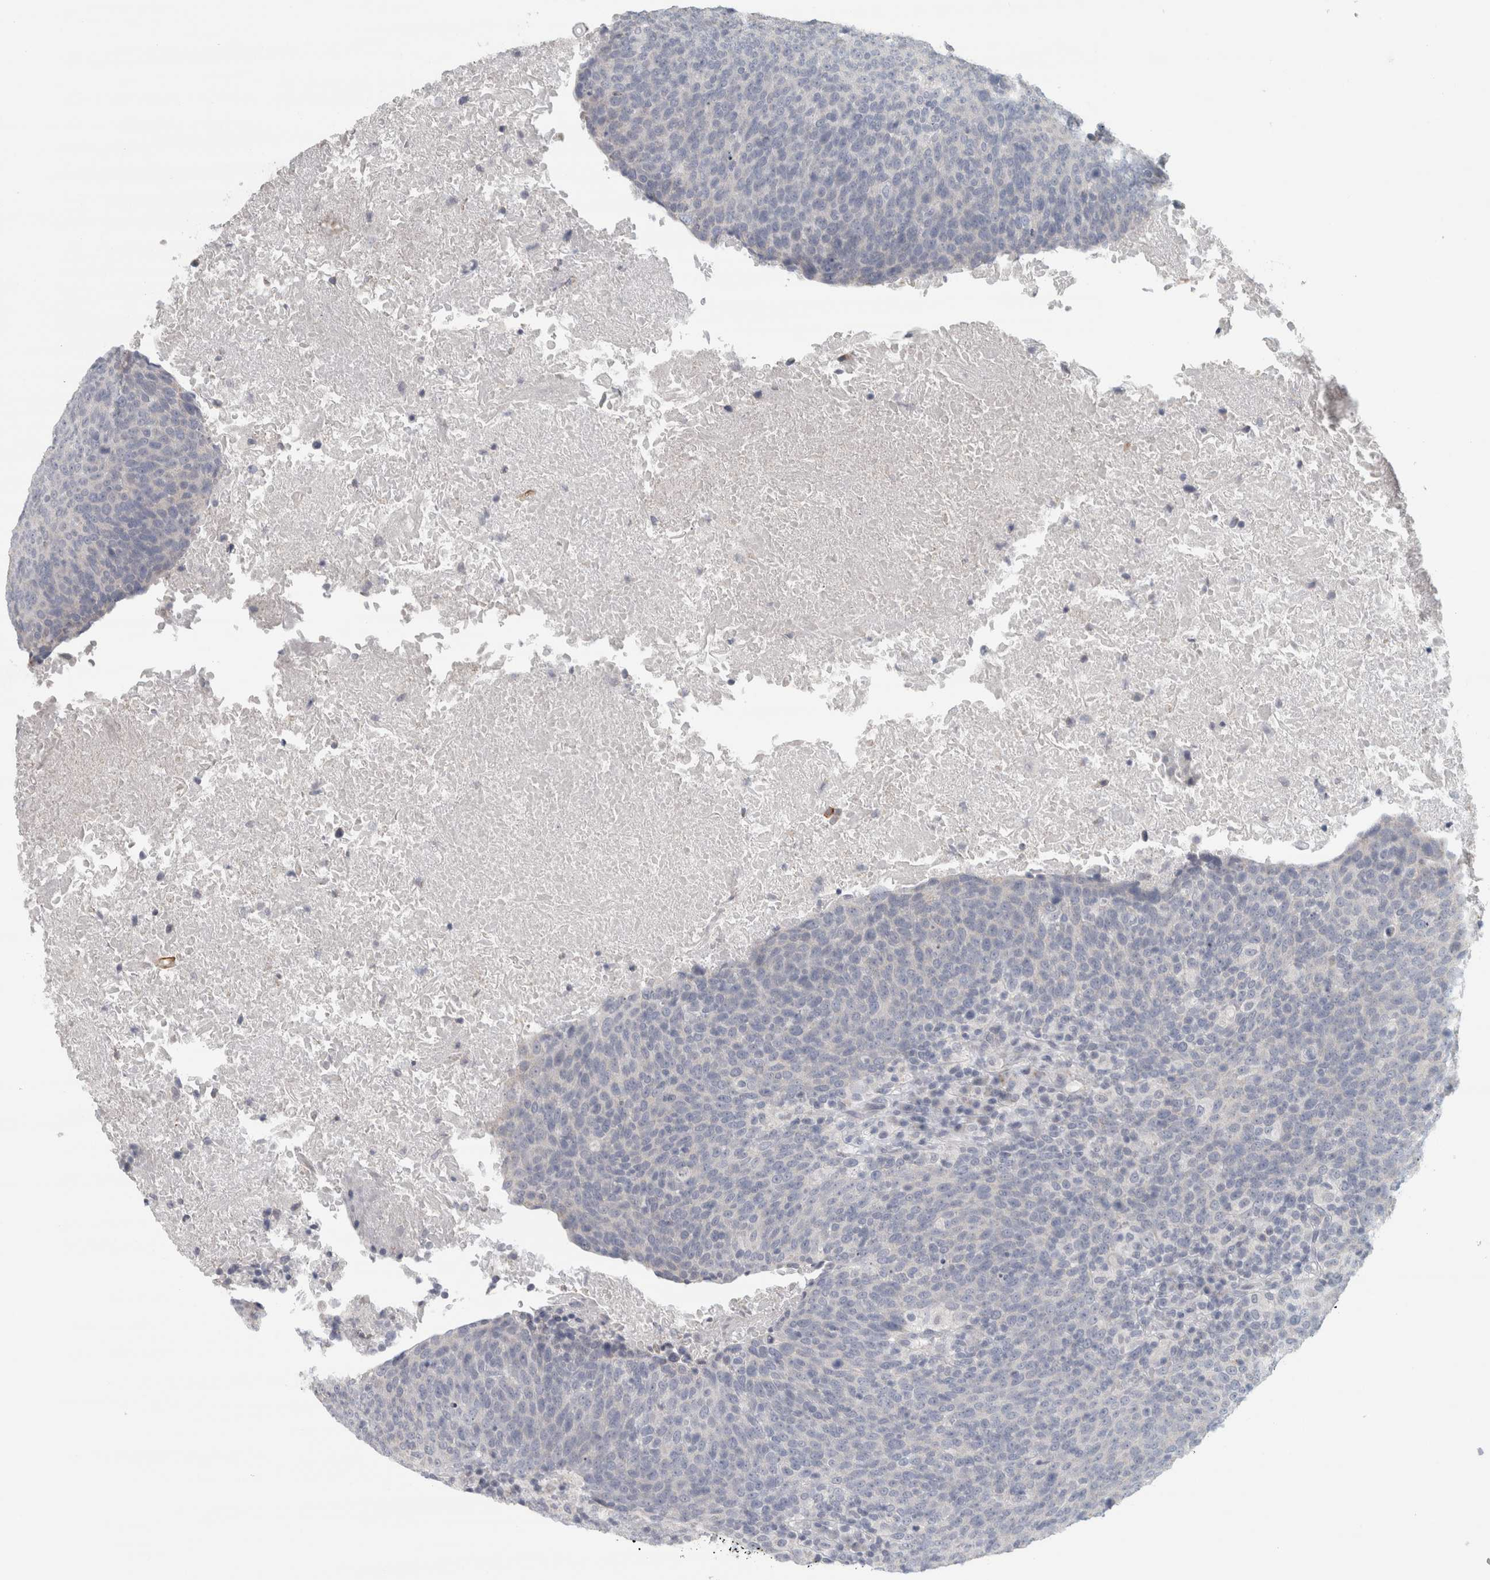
{"staining": {"intensity": "negative", "quantity": "none", "location": "none"}, "tissue": "head and neck cancer", "cell_type": "Tumor cells", "image_type": "cancer", "snomed": [{"axis": "morphology", "description": "Squamous cell carcinoma, NOS"}, {"axis": "morphology", "description": "Squamous cell carcinoma, metastatic, NOS"}, {"axis": "topography", "description": "Lymph node"}, {"axis": "topography", "description": "Head-Neck"}], "caption": "There is no significant staining in tumor cells of head and neck cancer. The staining is performed using DAB (3,3'-diaminobenzidine) brown chromogen with nuclei counter-stained in using hematoxylin.", "gene": "PTPRN2", "patient": {"sex": "male", "age": 62}}